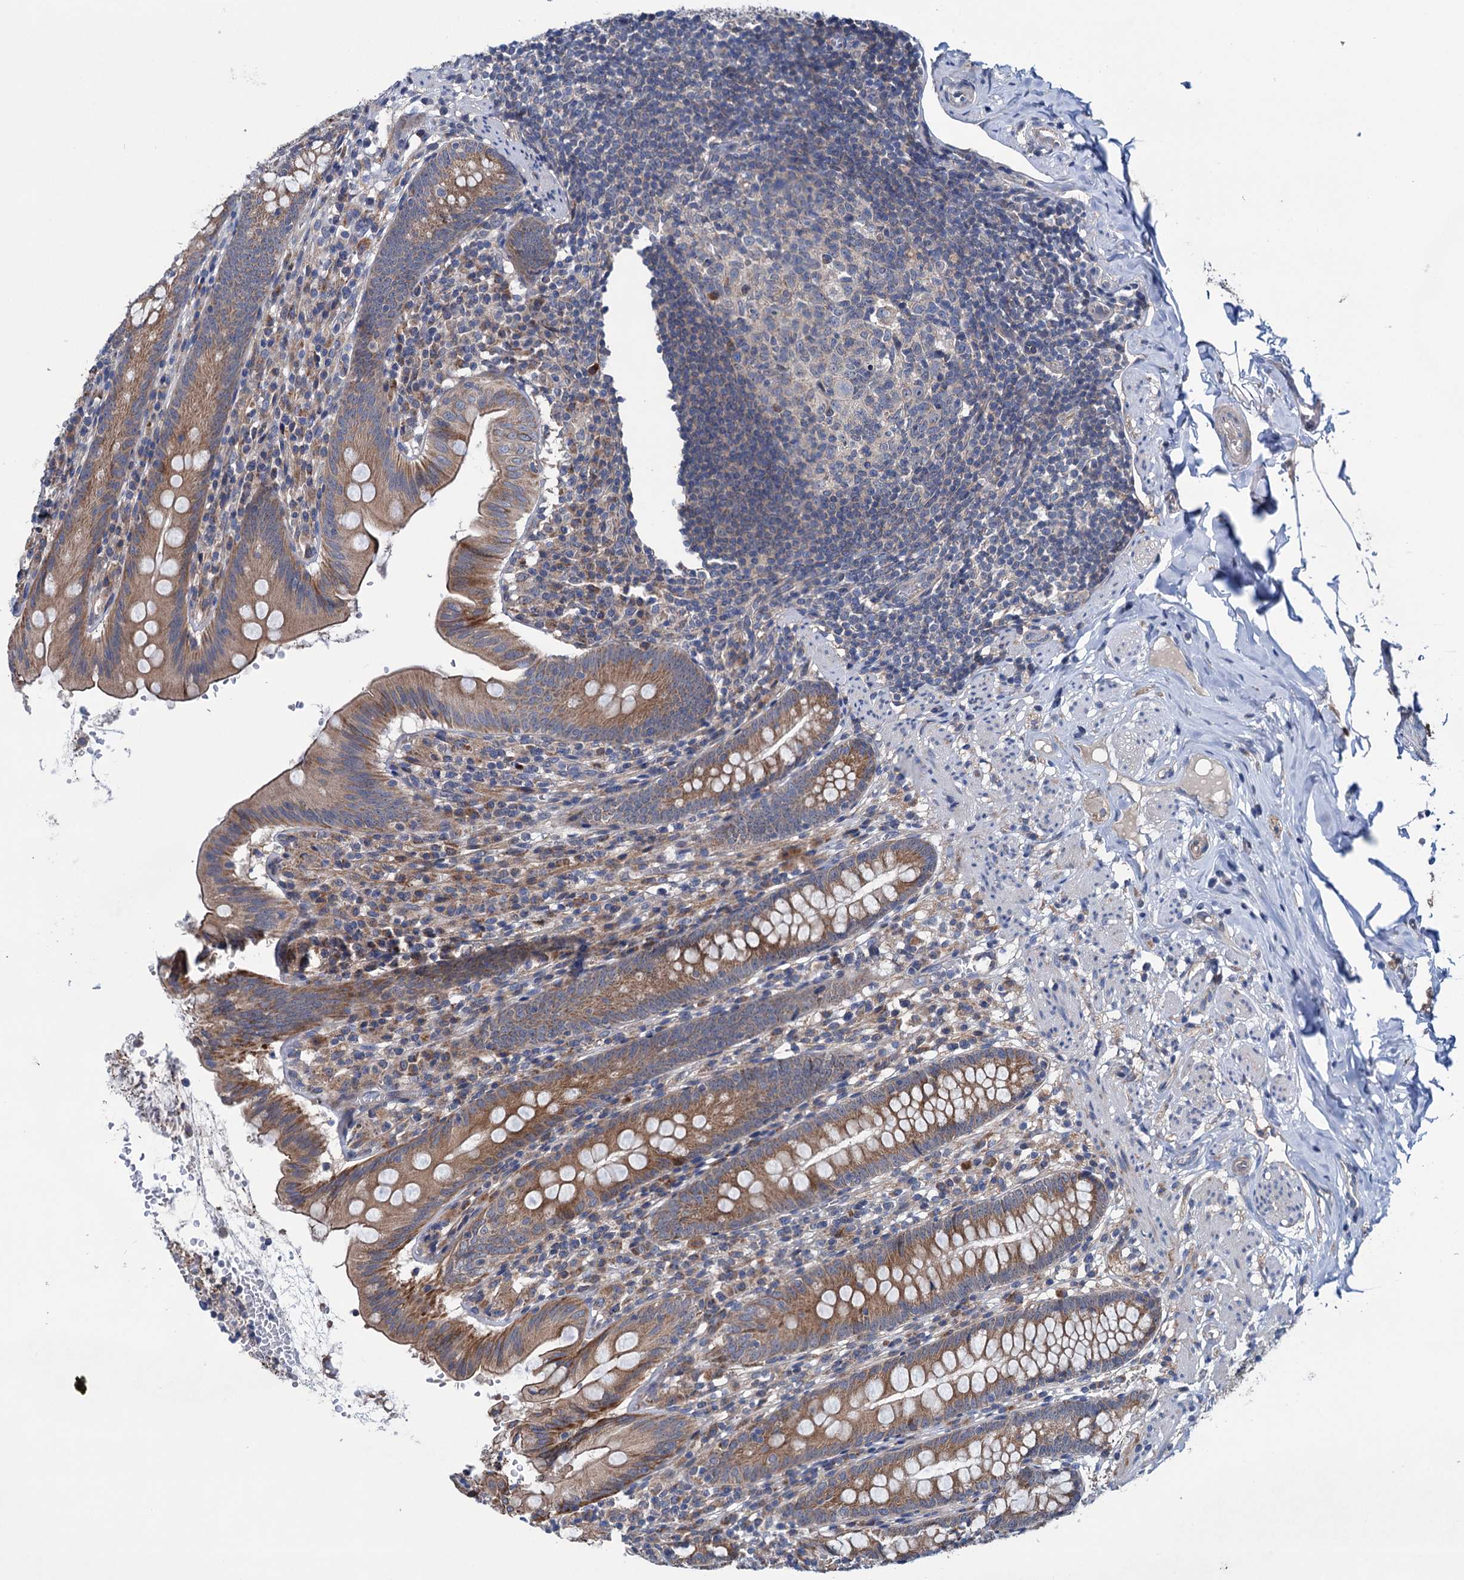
{"staining": {"intensity": "moderate", "quantity": ">75%", "location": "cytoplasmic/membranous"}, "tissue": "appendix", "cell_type": "Glandular cells", "image_type": "normal", "snomed": [{"axis": "morphology", "description": "Normal tissue, NOS"}, {"axis": "topography", "description": "Appendix"}], "caption": "Appendix stained with immunohistochemistry demonstrates moderate cytoplasmic/membranous positivity in approximately >75% of glandular cells.", "gene": "EYA4", "patient": {"sex": "male", "age": 55}}